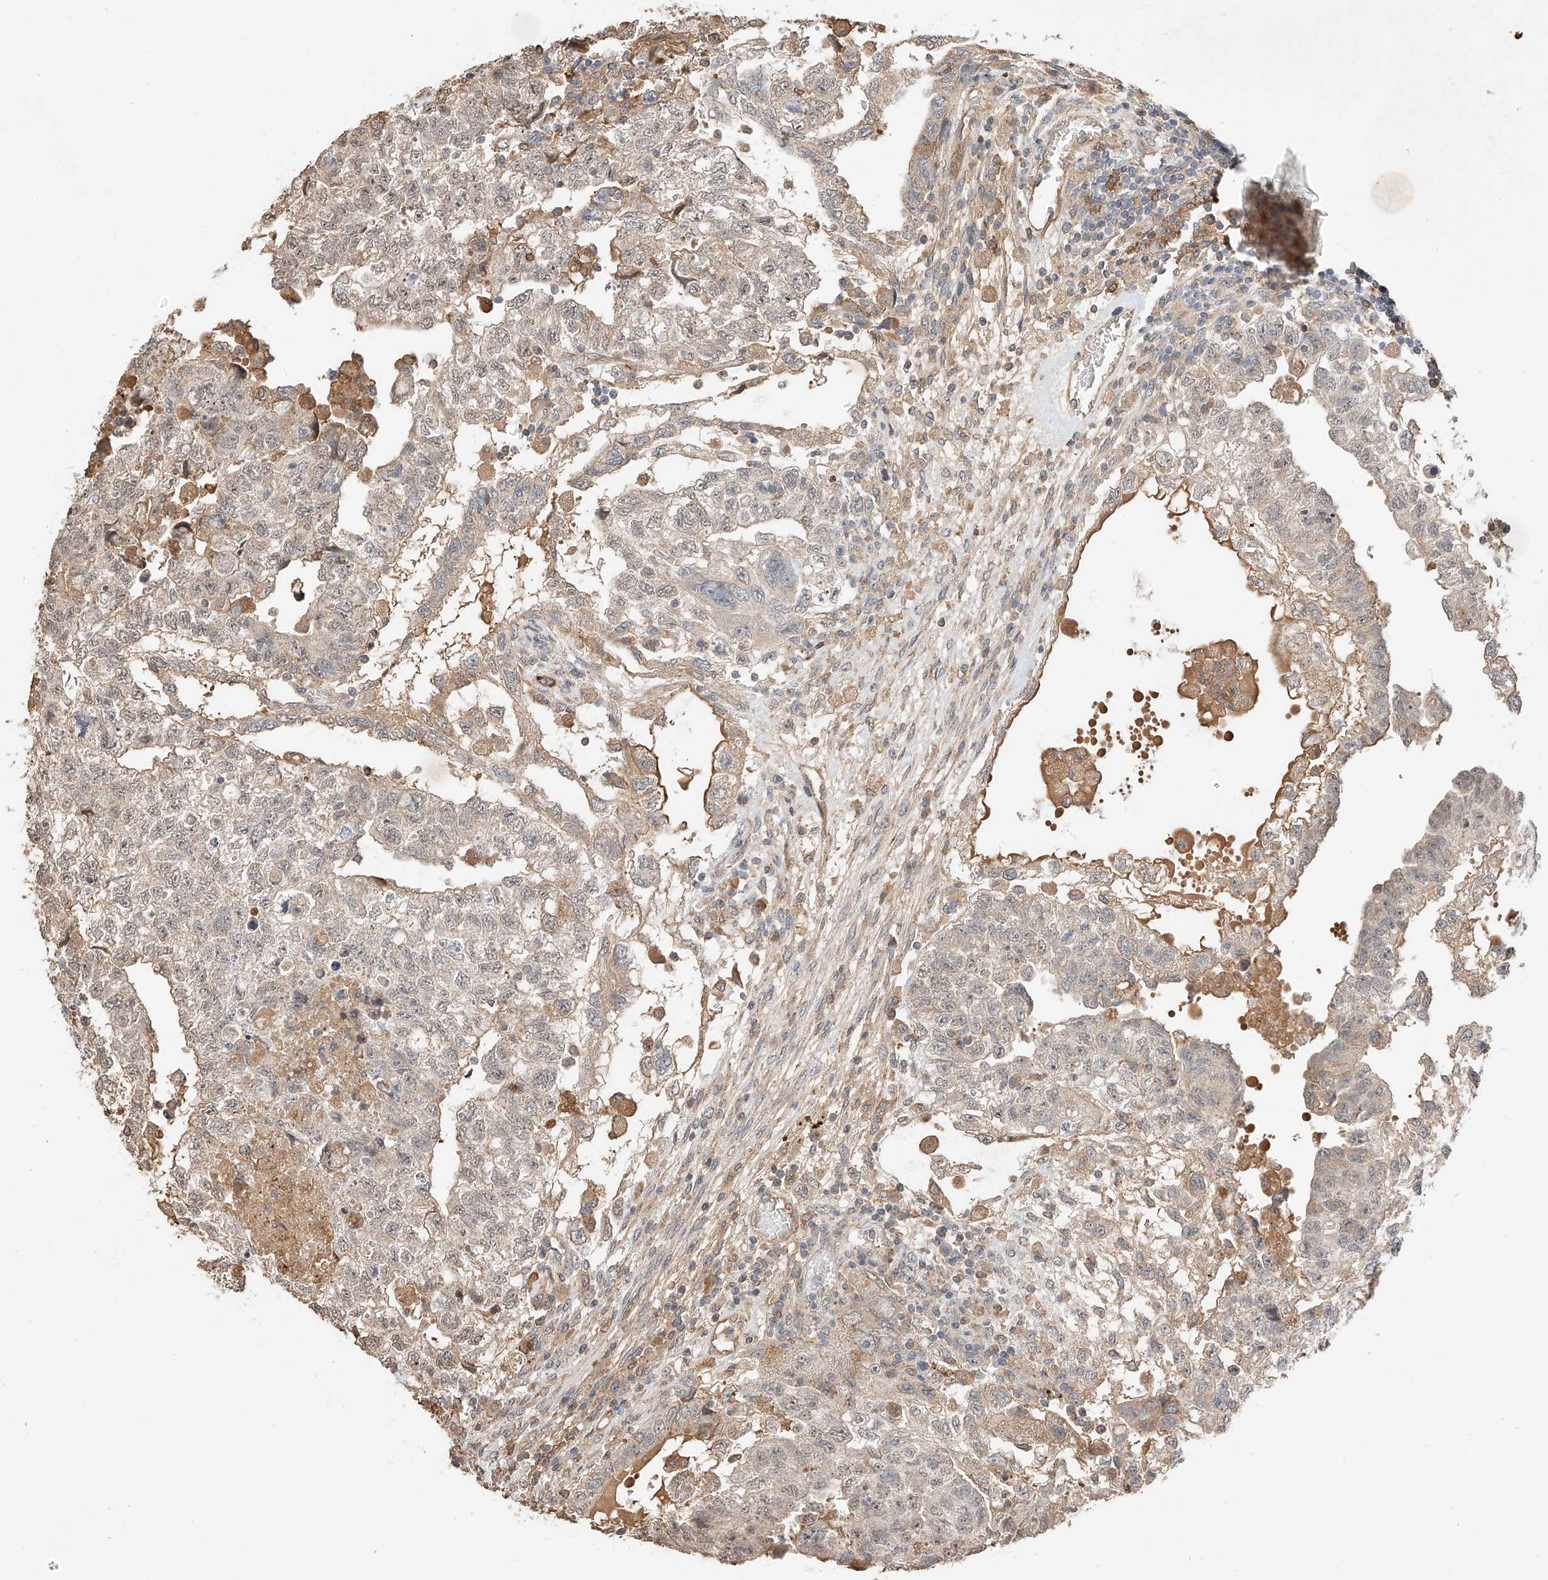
{"staining": {"intensity": "weak", "quantity": "25%-75%", "location": "cytoplasmic/membranous,nuclear"}, "tissue": "testis cancer", "cell_type": "Tumor cells", "image_type": "cancer", "snomed": [{"axis": "morphology", "description": "Carcinoma, Embryonal, NOS"}, {"axis": "topography", "description": "Testis"}], "caption": "Tumor cells demonstrate low levels of weak cytoplasmic/membranous and nuclear staining in about 25%-75% of cells in embryonal carcinoma (testis). (DAB (3,3'-diaminobenzidine) = brown stain, brightfield microscopy at high magnification).", "gene": "SUSD6", "patient": {"sex": "male", "age": 36}}